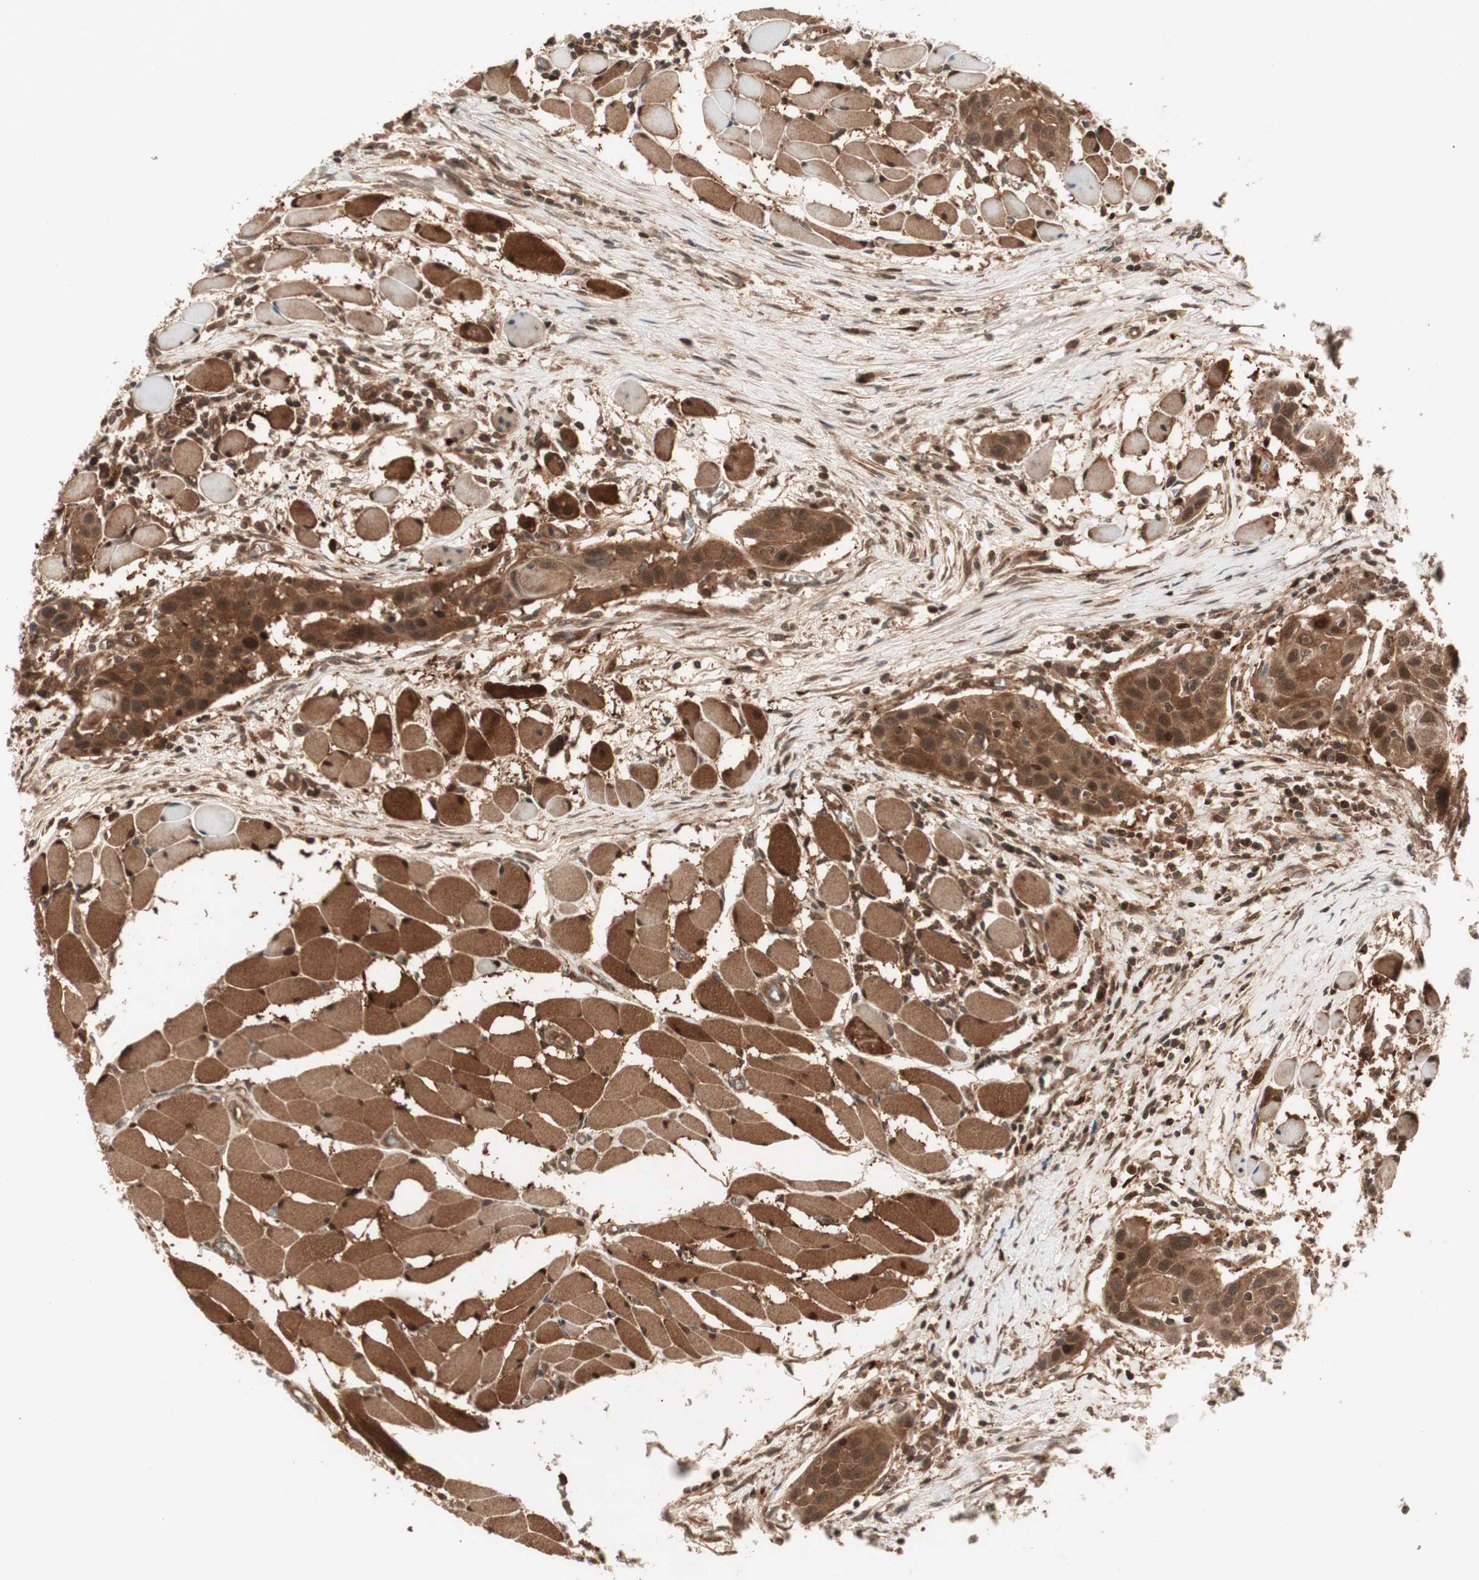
{"staining": {"intensity": "strong", "quantity": ">75%", "location": "cytoplasmic/membranous,nuclear"}, "tissue": "head and neck cancer", "cell_type": "Tumor cells", "image_type": "cancer", "snomed": [{"axis": "morphology", "description": "Squamous cell carcinoma, NOS"}, {"axis": "topography", "description": "Oral tissue"}, {"axis": "topography", "description": "Head-Neck"}], "caption": "Immunohistochemical staining of human head and neck cancer (squamous cell carcinoma) shows high levels of strong cytoplasmic/membranous and nuclear protein staining in approximately >75% of tumor cells.", "gene": "PRKG2", "patient": {"sex": "female", "age": 50}}